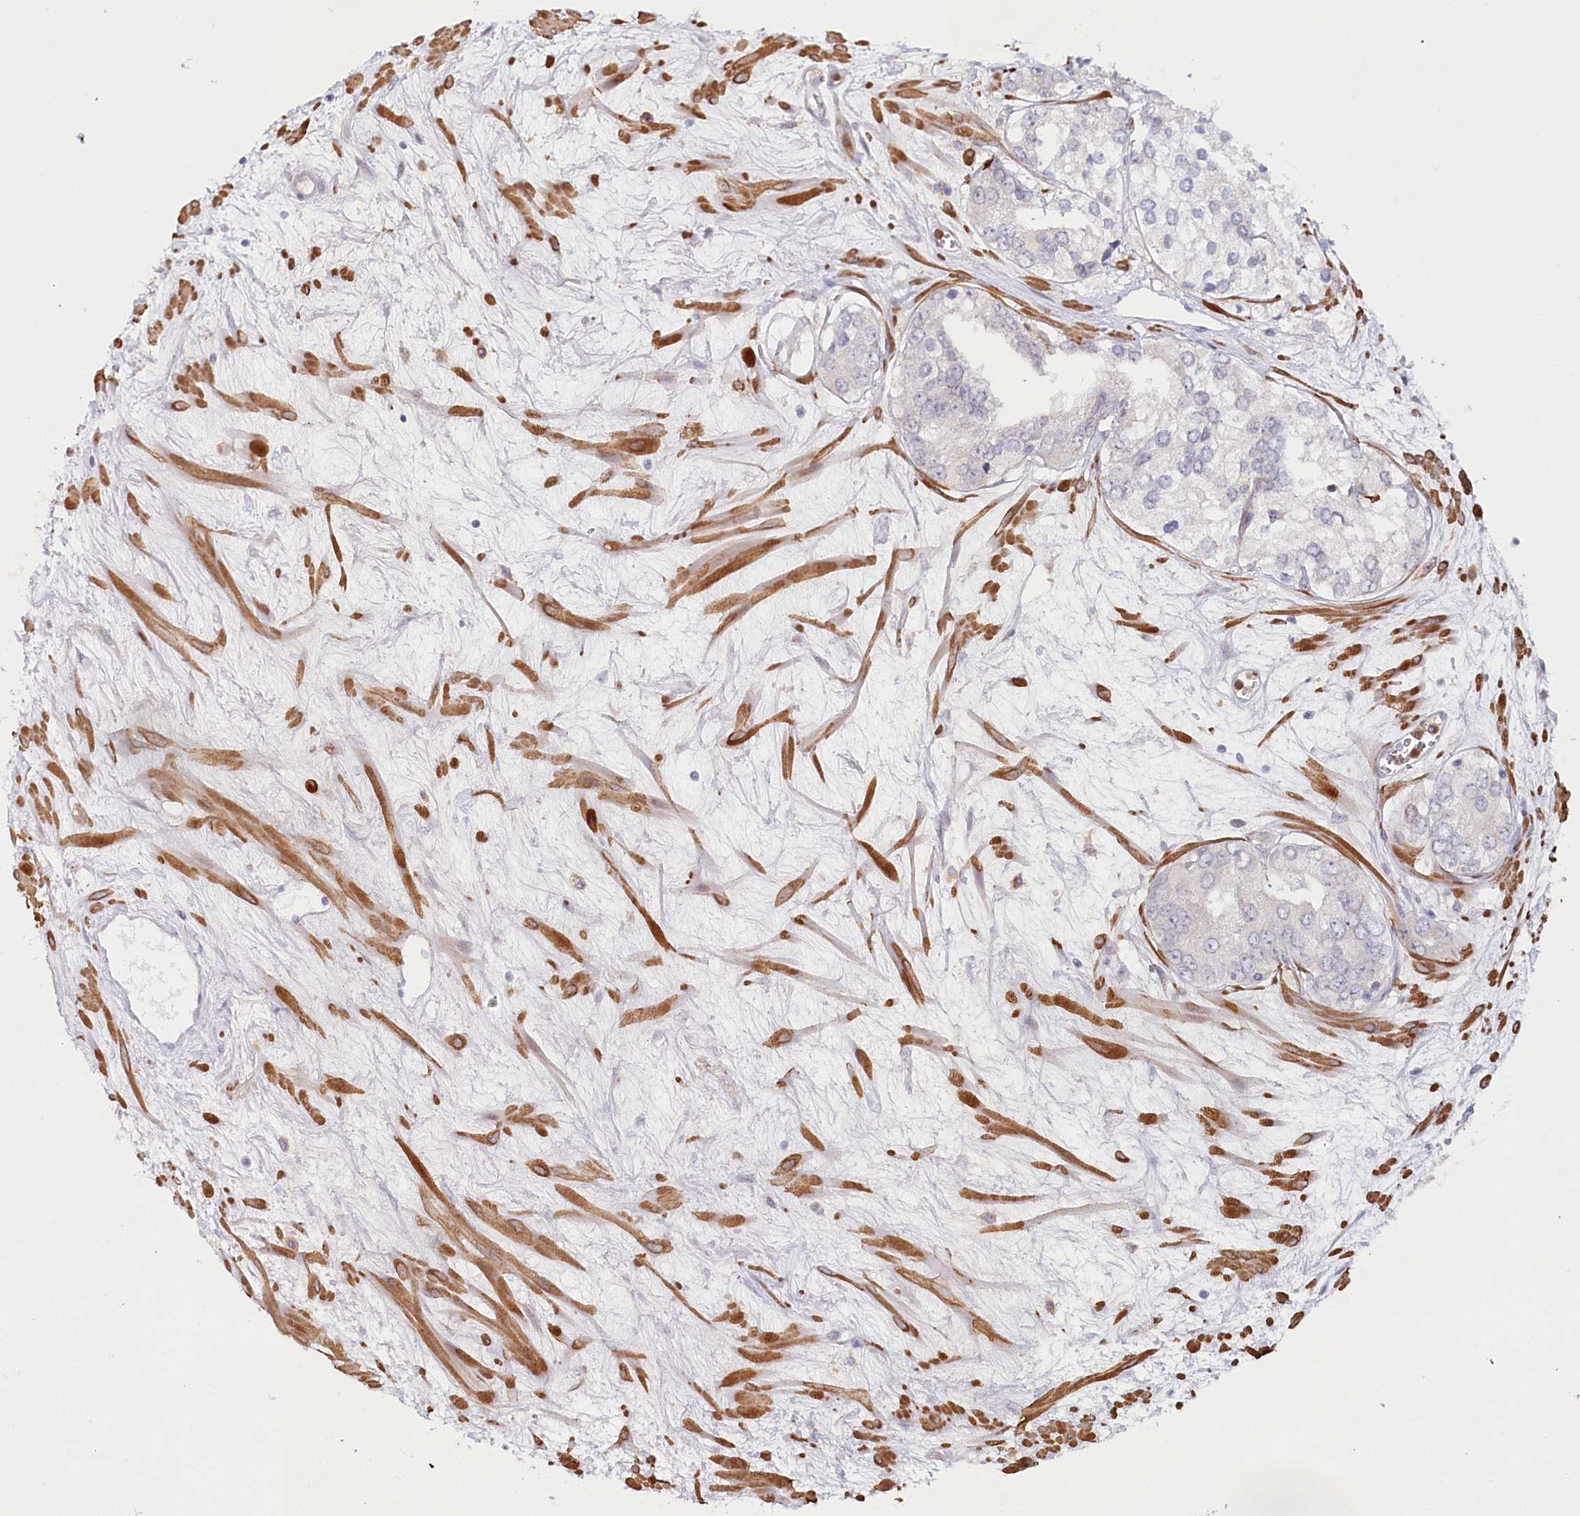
{"staining": {"intensity": "negative", "quantity": "none", "location": "none"}, "tissue": "prostate cancer", "cell_type": "Tumor cells", "image_type": "cancer", "snomed": [{"axis": "morphology", "description": "Adenocarcinoma, High grade"}, {"axis": "topography", "description": "Prostate"}], "caption": "A high-resolution image shows IHC staining of prostate cancer, which reveals no significant staining in tumor cells.", "gene": "ALDH3B1", "patient": {"sex": "male", "age": 66}}